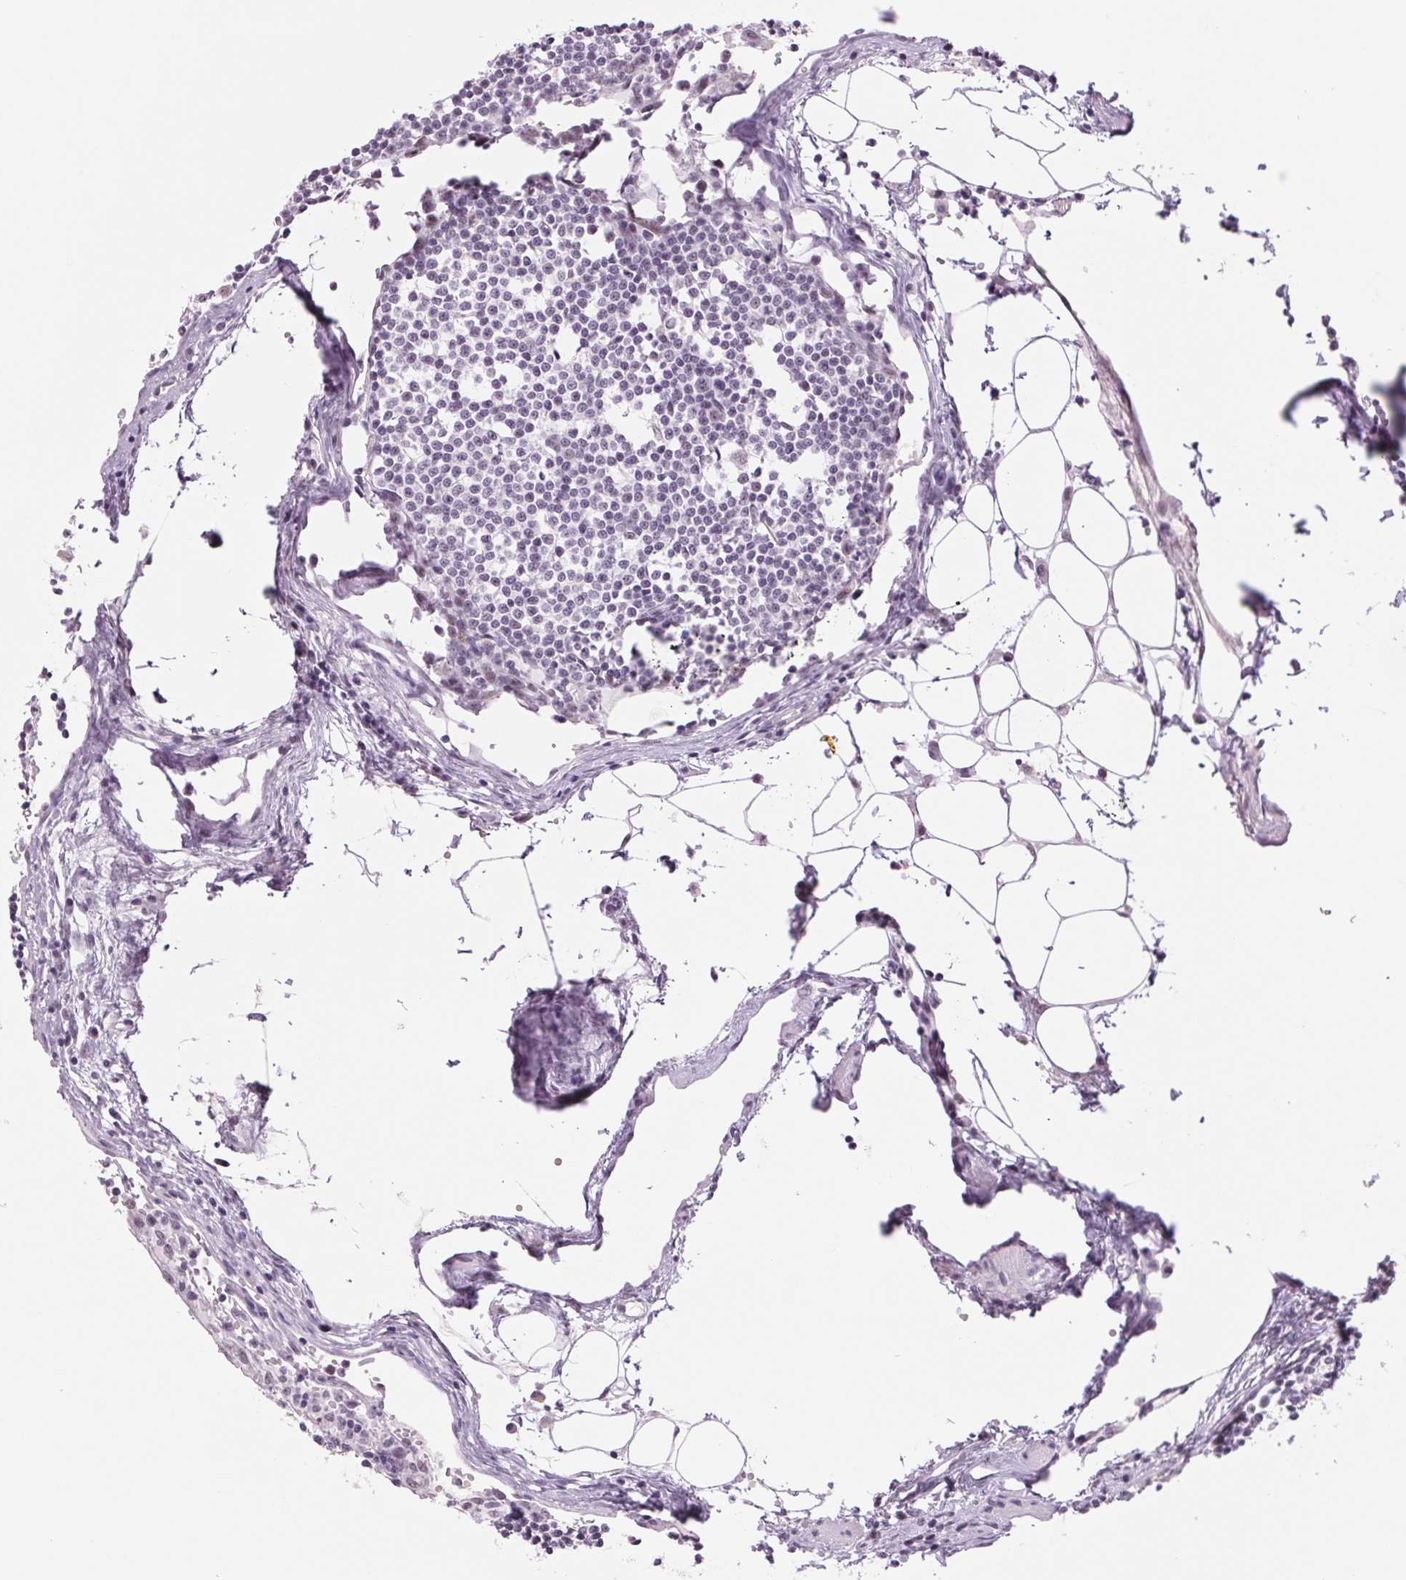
{"staining": {"intensity": "moderate", "quantity": "25%-75%", "location": "nuclear"}, "tissue": "lymph node", "cell_type": "Germinal center cells", "image_type": "normal", "snomed": [{"axis": "morphology", "description": "Normal tissue, NOS"}, {"axis": "topography", "description": "Lymph node"}], "caption": "Protein expression analysis of benign human lymph node reveals moderate nuclear positivity in about 25%-75% of germinal center cells.", "gene": "ZC3H14", "patient": {"sex": "female", "age": 78}}